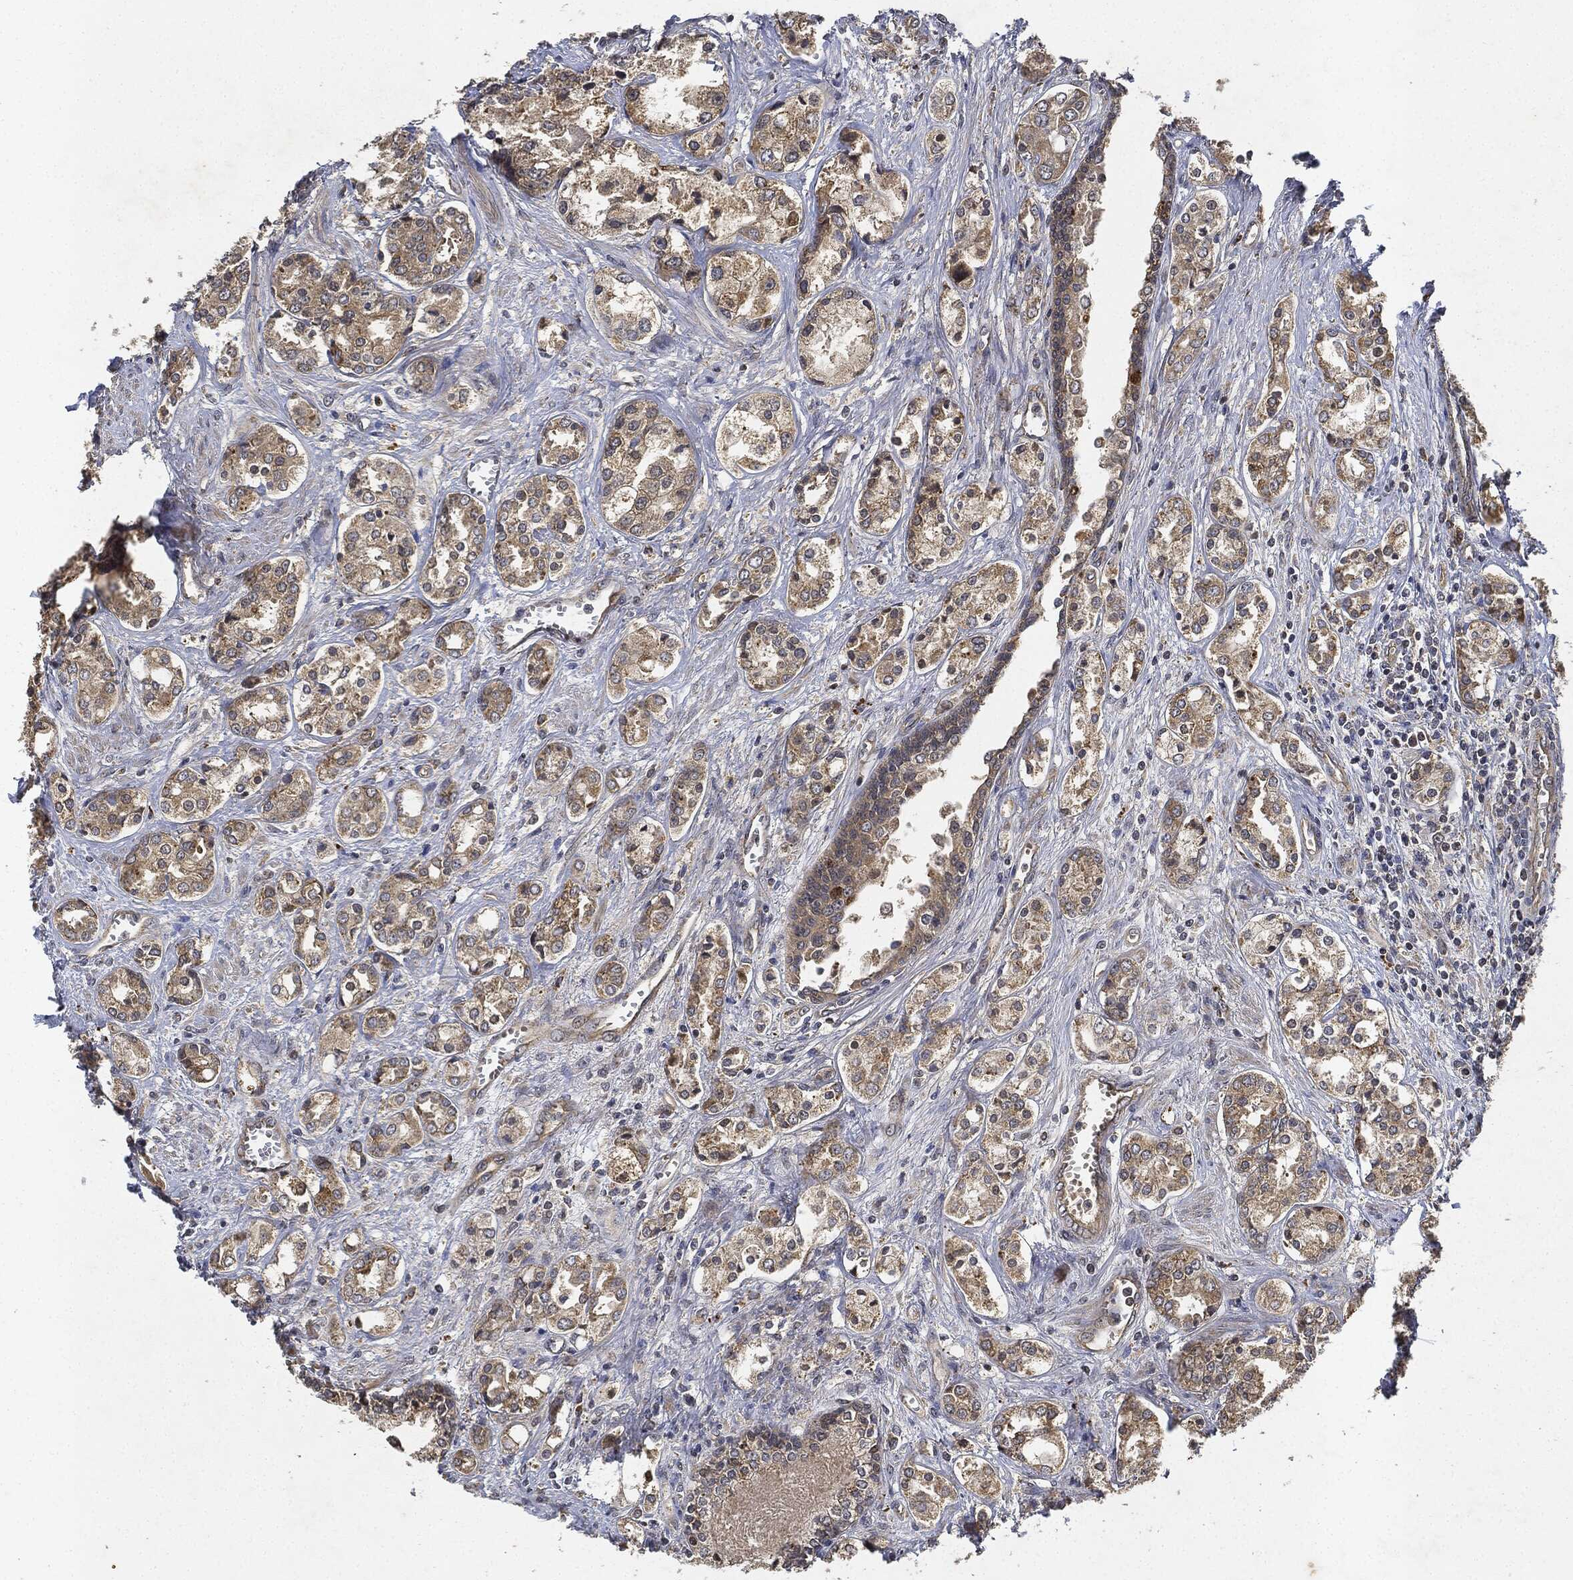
{"staining": {"intensity": "moderate", "quantity": "25%-75%", "location": "cytoplasmic/membranous"}, "tissue": "prostate cancer", "cell_type": "Tumor cells", "image_type": "cancer", "snomed": [{"axis": "morphology", "description": "Adenocarcinoma, NOS"}, {"axis": "topography", "description": "Prostate and seminal vesicle, NOS"}, {"axis": "topography", "description": "Prostate"}], "caption": "Prostate cancer tissue shows moderate cytoplasmic/membranous staining in approximately 25%-75% of tumor cells", "gene": "MLST8", "patient": {"sex": "male", "age": 62}}